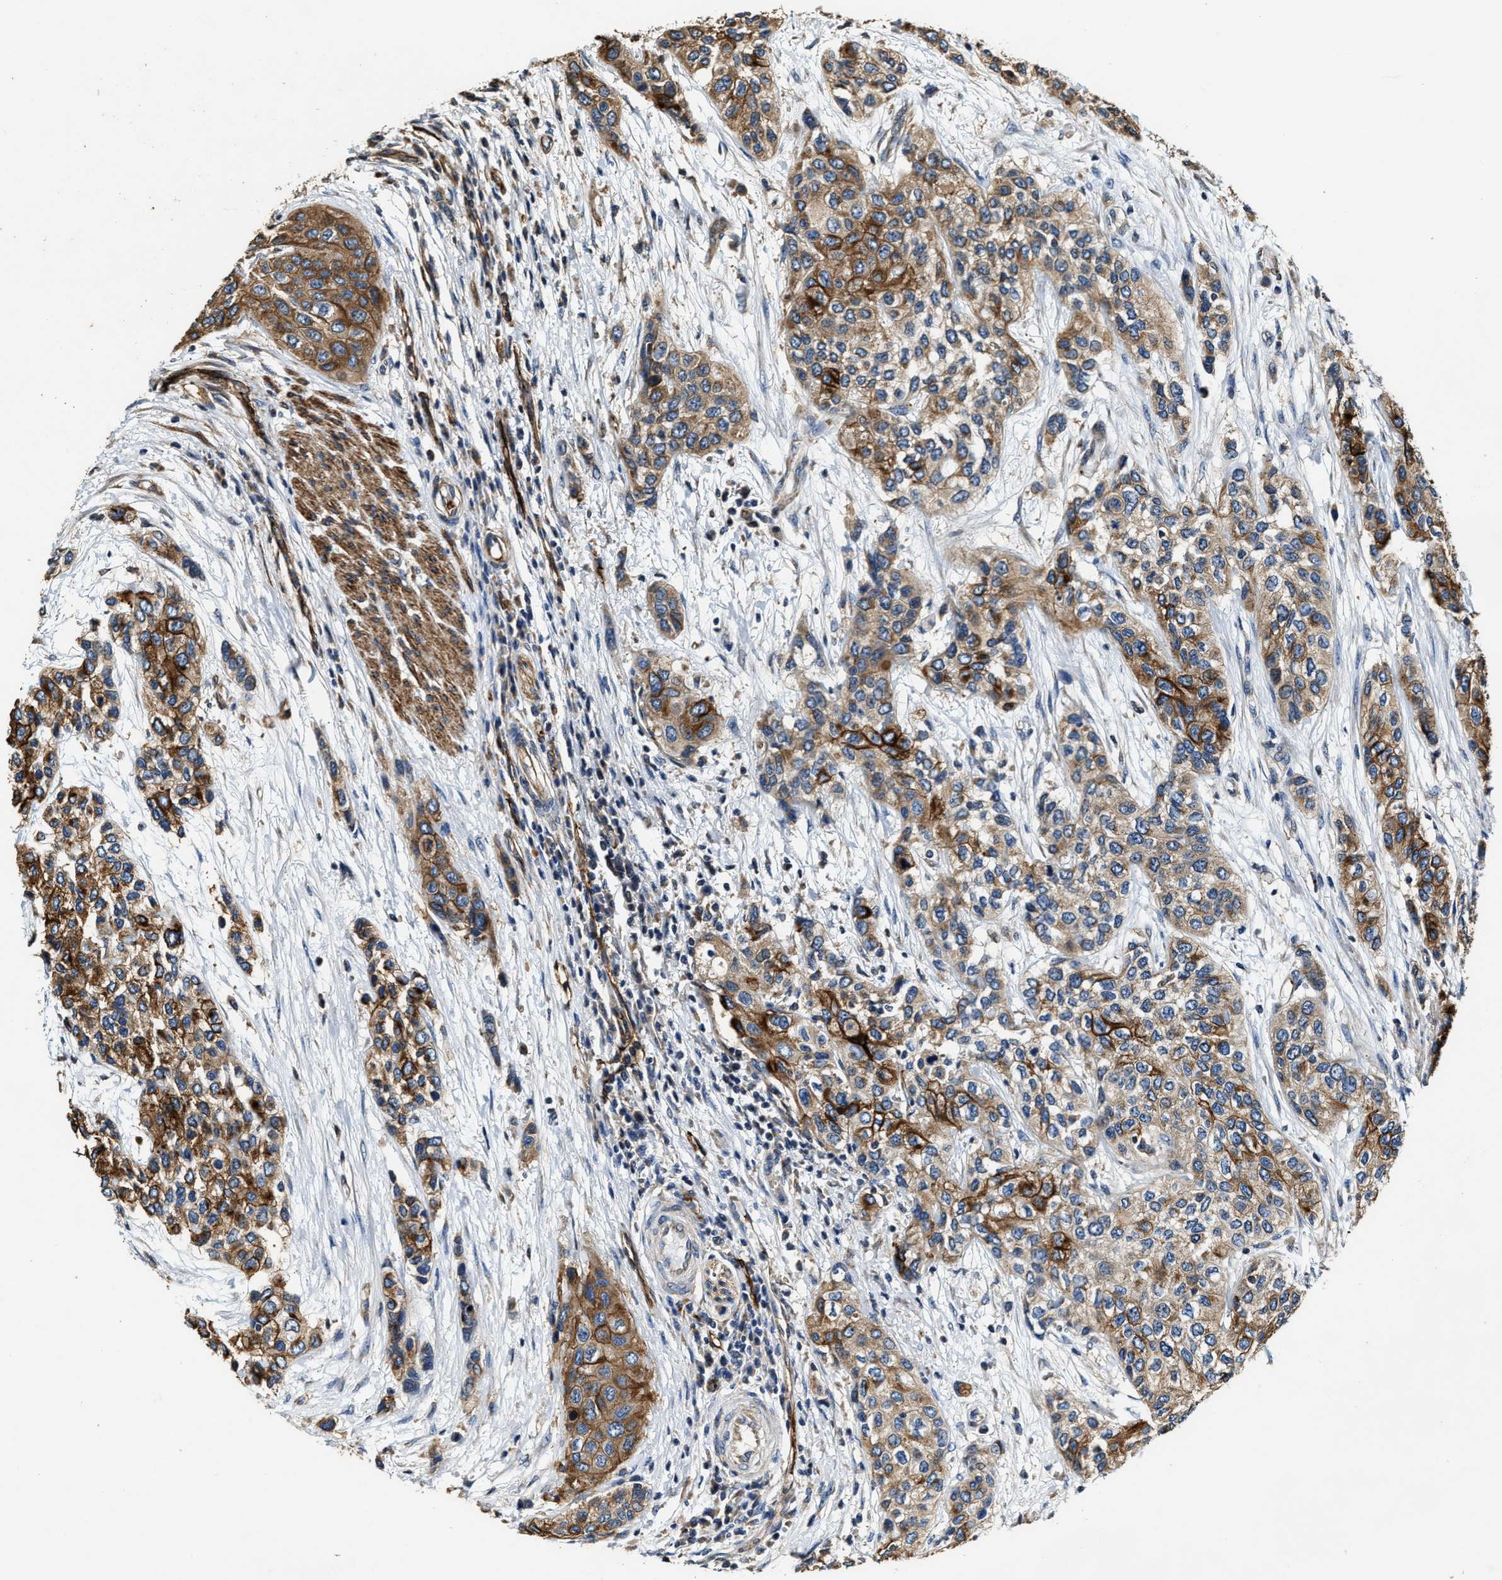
{"staining": {"intensity": "strong", "quantity": "25%-75%", "location": "cytoplasmic/membranous"}, "tissue": "urothelial cancer", "cell_type": "Tumor cells", "image_type": "cancer", "snomed": [{"axis": "morphology", "description": "Urothelial carcinoma, High grade"}, {"axis": "topography", "description": "Urinary bladder"}], "caption": "A high-resolution image shows immunohistochemistry staining of high-grade urothelial carcinoma, which demonstrates strong cytoplasmic/membranous staining in approximately 25%-75% of tumor cells. Nuclei are stained in blue.", "gene": "GFRA3", "patient": {"sex": "female", "age": 56}}